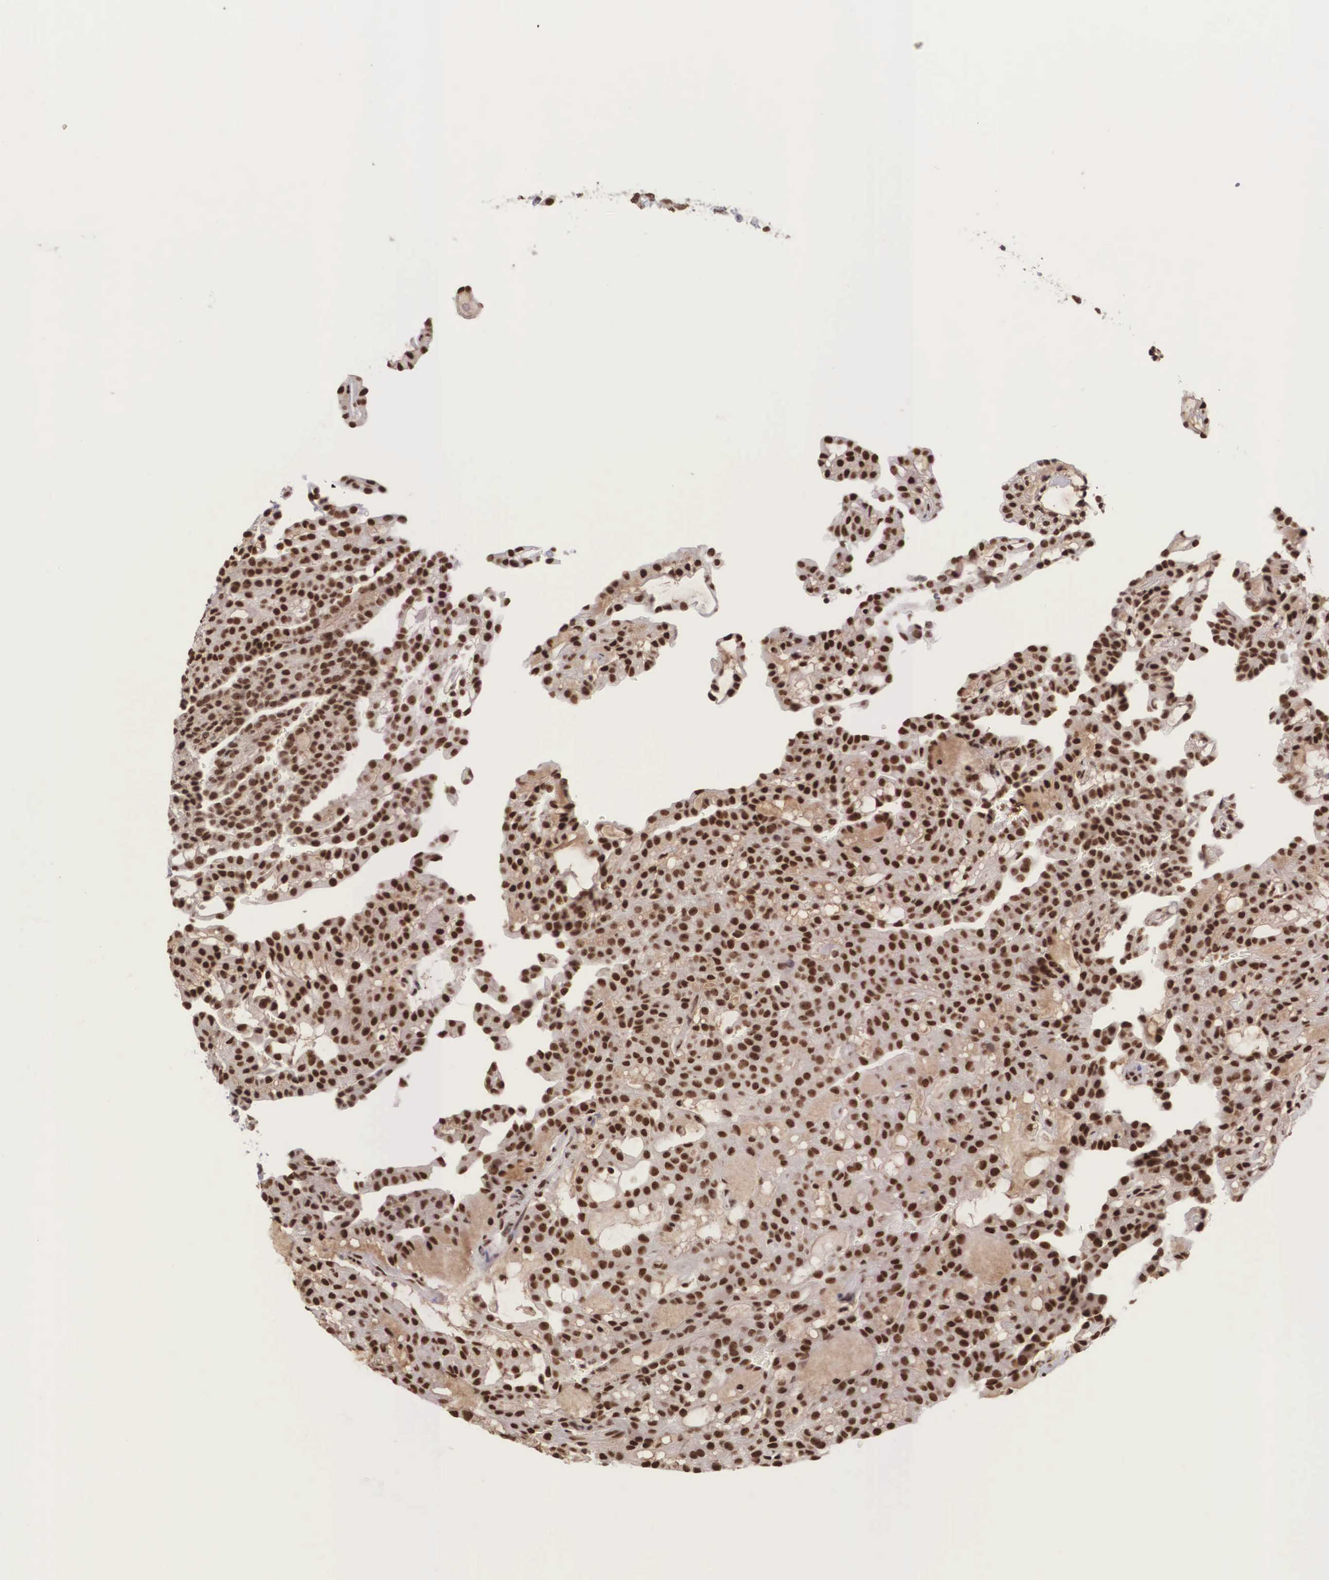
{"staining": {"intensity": "strong", "quantity": ">75%", "location": "cytoplasmic/membranous,nuclear"}, "tissue": "renal cancer", "cell_type": "Tumor cells", "image_type": "cancer", "snomed": [{"axis": "morphology", "description": "Adenocarcinoma, NOS"}, {"axis": "topography", "description": "Kidney"}], "caption": "A brown stain shows strong cytoplasmic/membranous and nuclear staining of a protein in human renal adenocarcinoma tumor cells.", "gene": "POLR2F", "patient": {"sex": "male", "age": 63}}